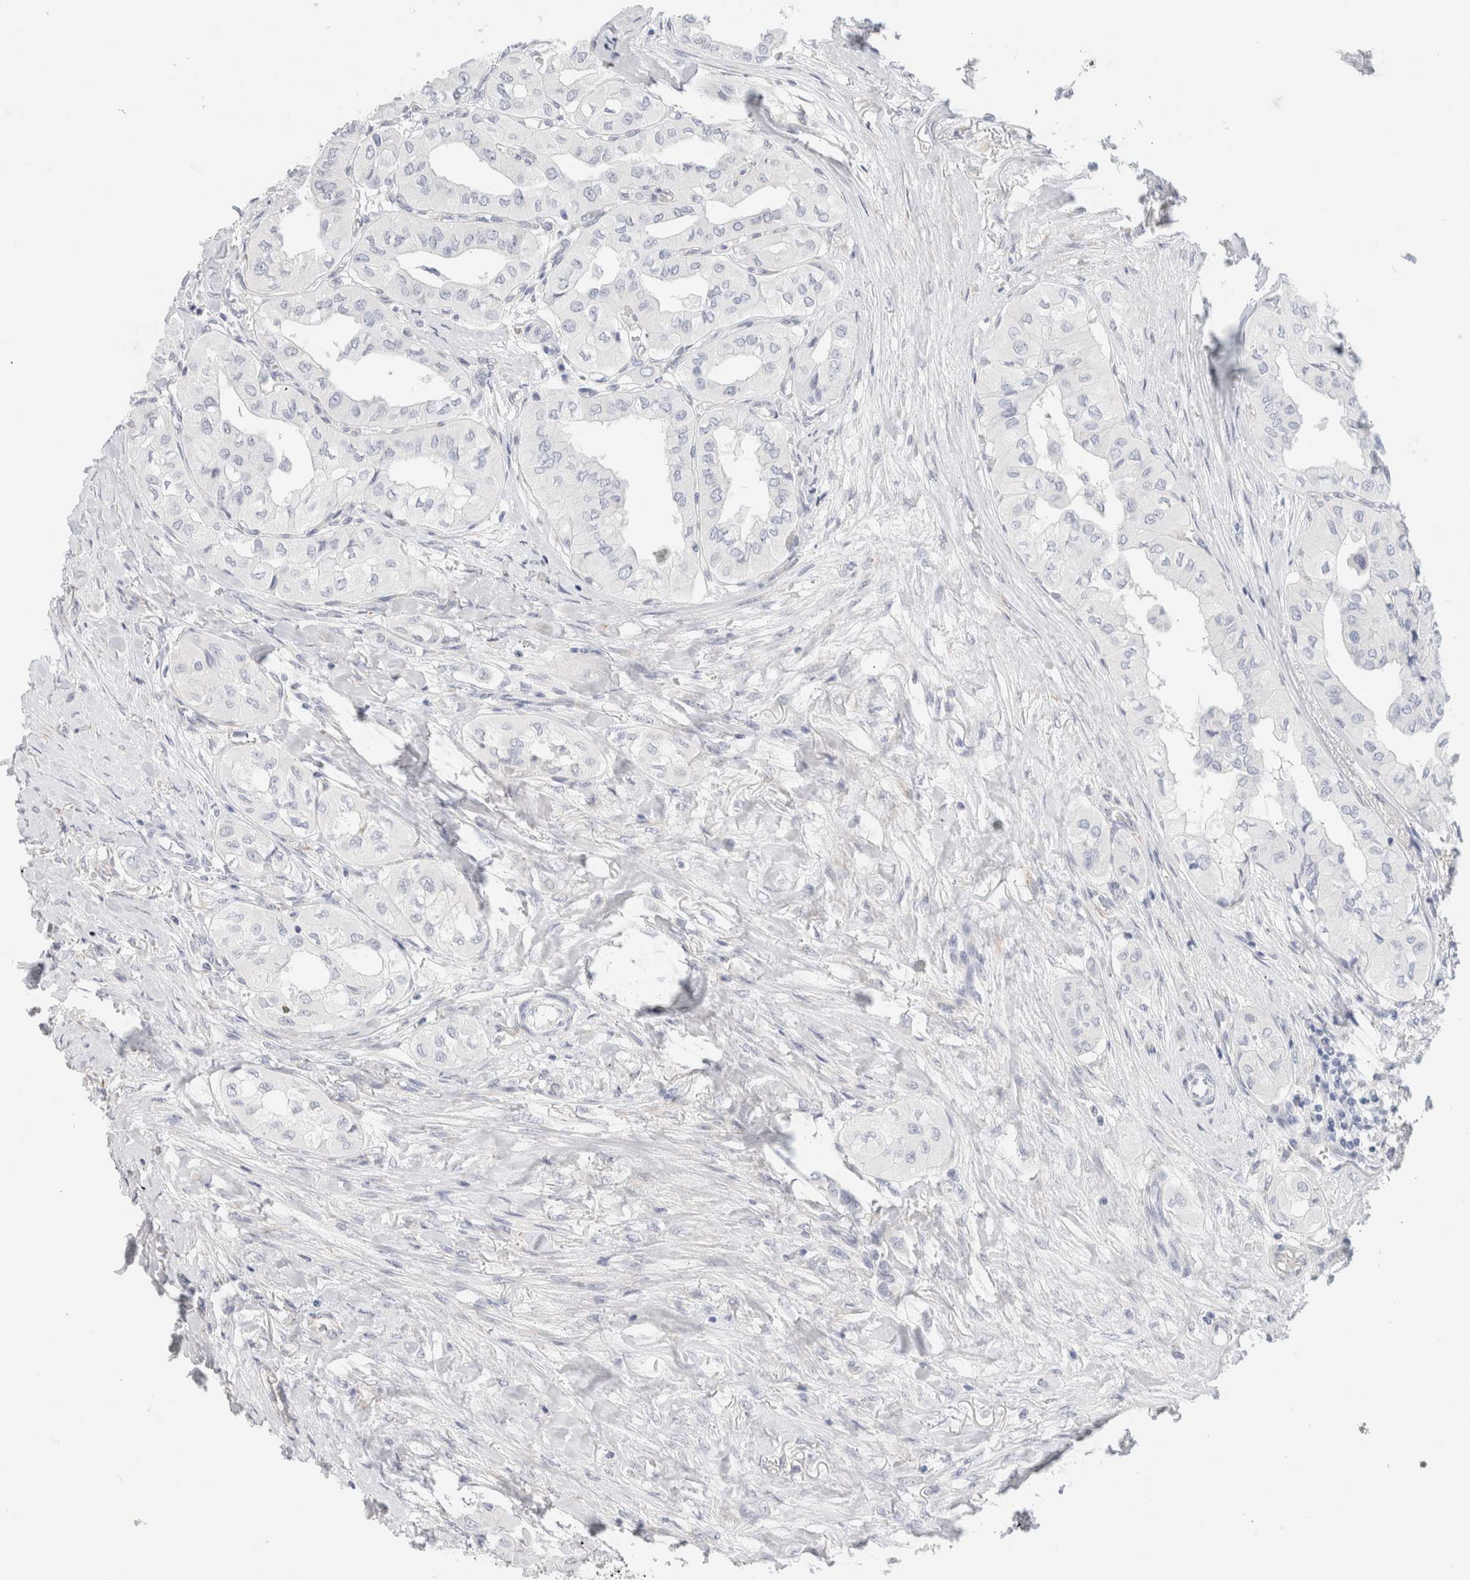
{"staining": {"intensity": "negative", "quantity": "none", "location": "none"}, "tissue": "thyroid cancer", "cell_type": "Tumor cells", "image_type": "cancer", "snomed": [{"axis": "morphology", "description": "Papillary adenocarcinoma, NOS"}, {"axis": "topography", "description": "Thyroid gland"}], "caption": "Immunohistochemistry micrograph of neoplastic tissue: thyroid cancer stained with DAB (3,3'-diaminobenzidine) displays no significant protein positivity in tumor cells.", "gene": "RTN4", "patient": {"sex": "female", "age": 59}}